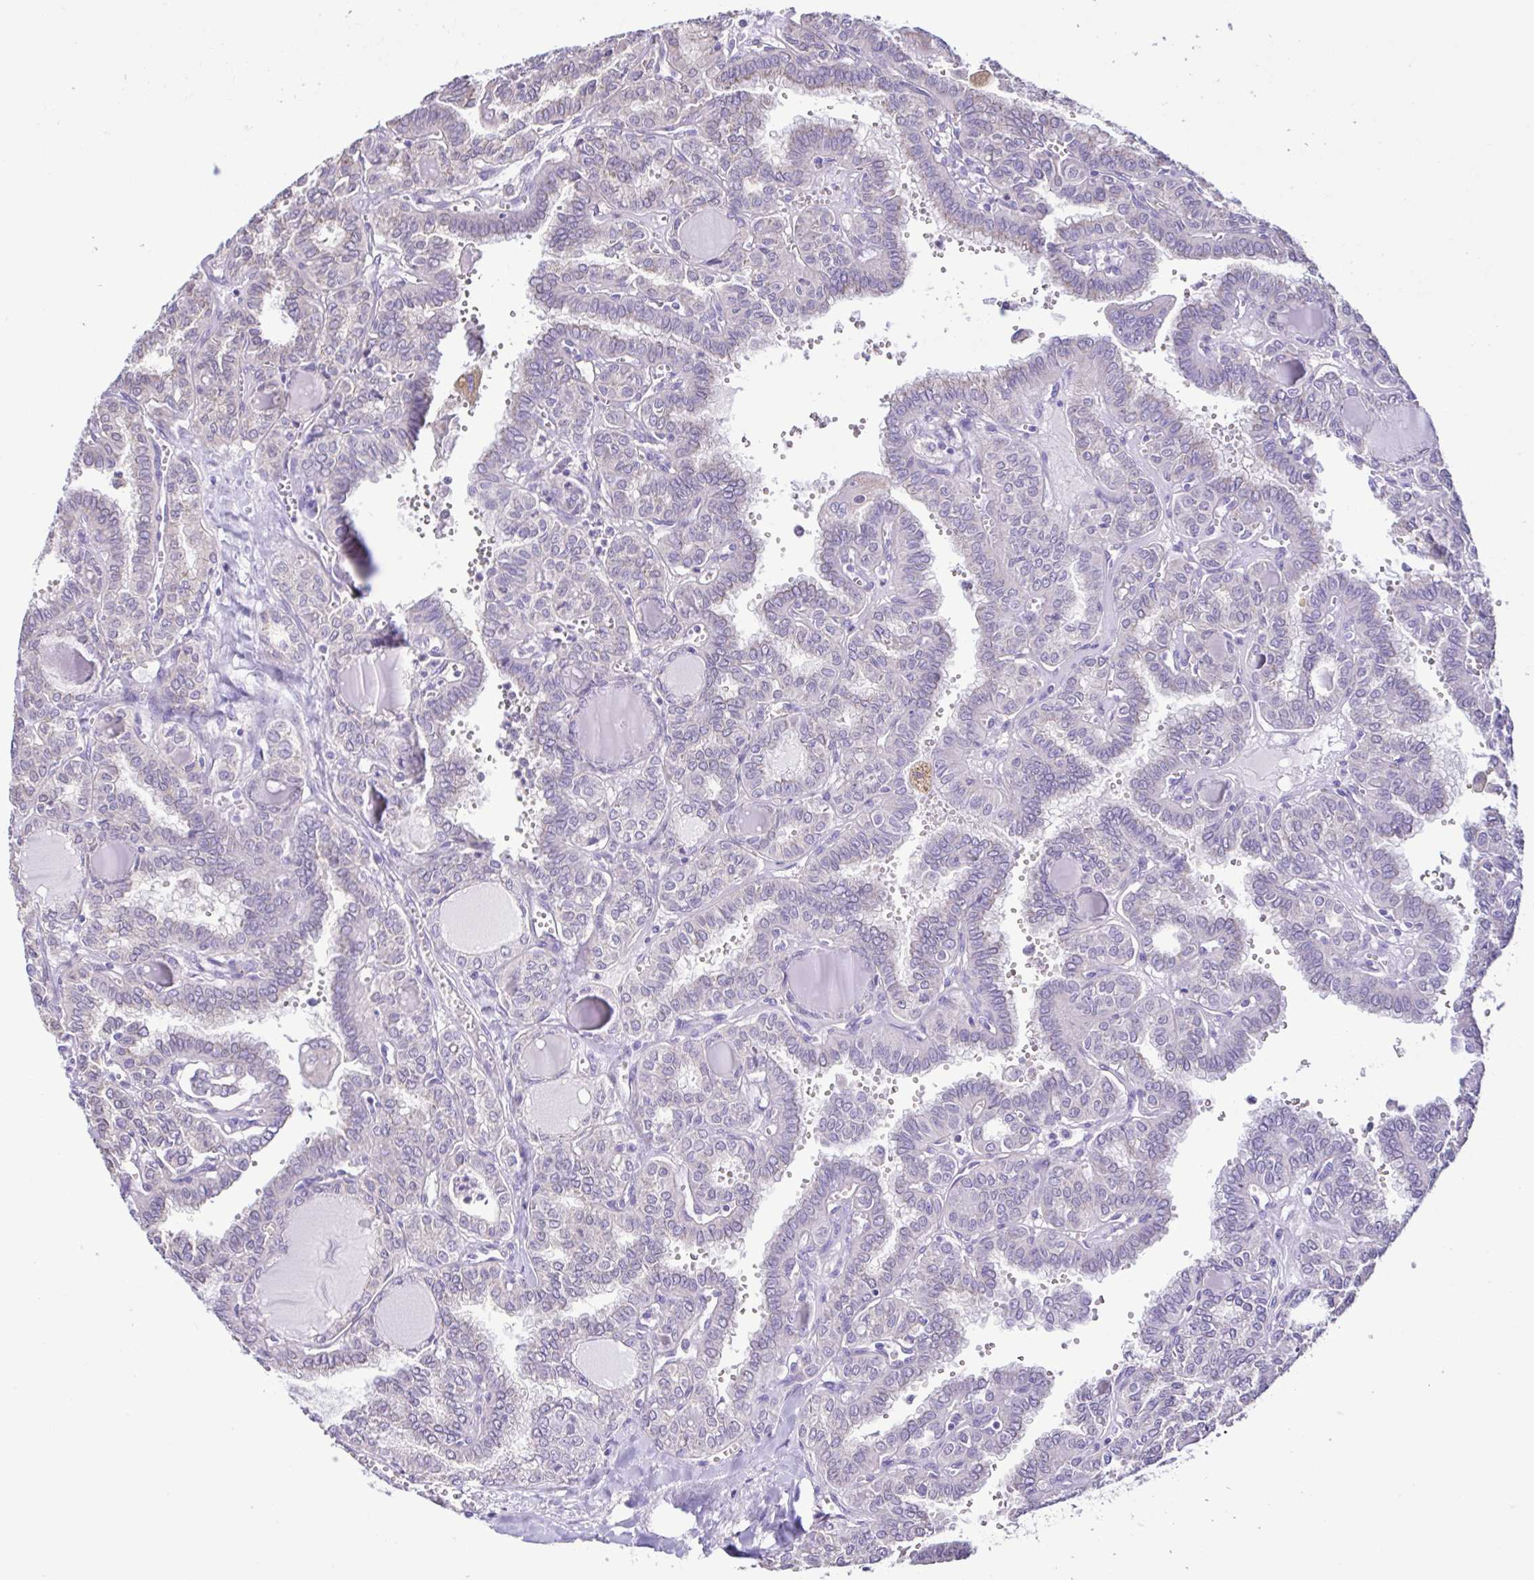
{"staining": {"intensity": "negative", "quantity": "none", "location": "none"}, "tissue": "thyroid cancer", "cell_type": "Tumor cells", "image_type": "cancer", "snomed": [{"axis": "morphology", "description": "Papillary adenocarcinoma, NOS"}, {"axis": "topography", "description": "Thyroid gland"}], "caption": "Human thyroid cancer (papillary adenocarcinoma) stained for a protein using immunohistochemistry displays no expression in tumor cells.", "gene": "CBY2", "patient": {"sex": "female", "age": 41}}